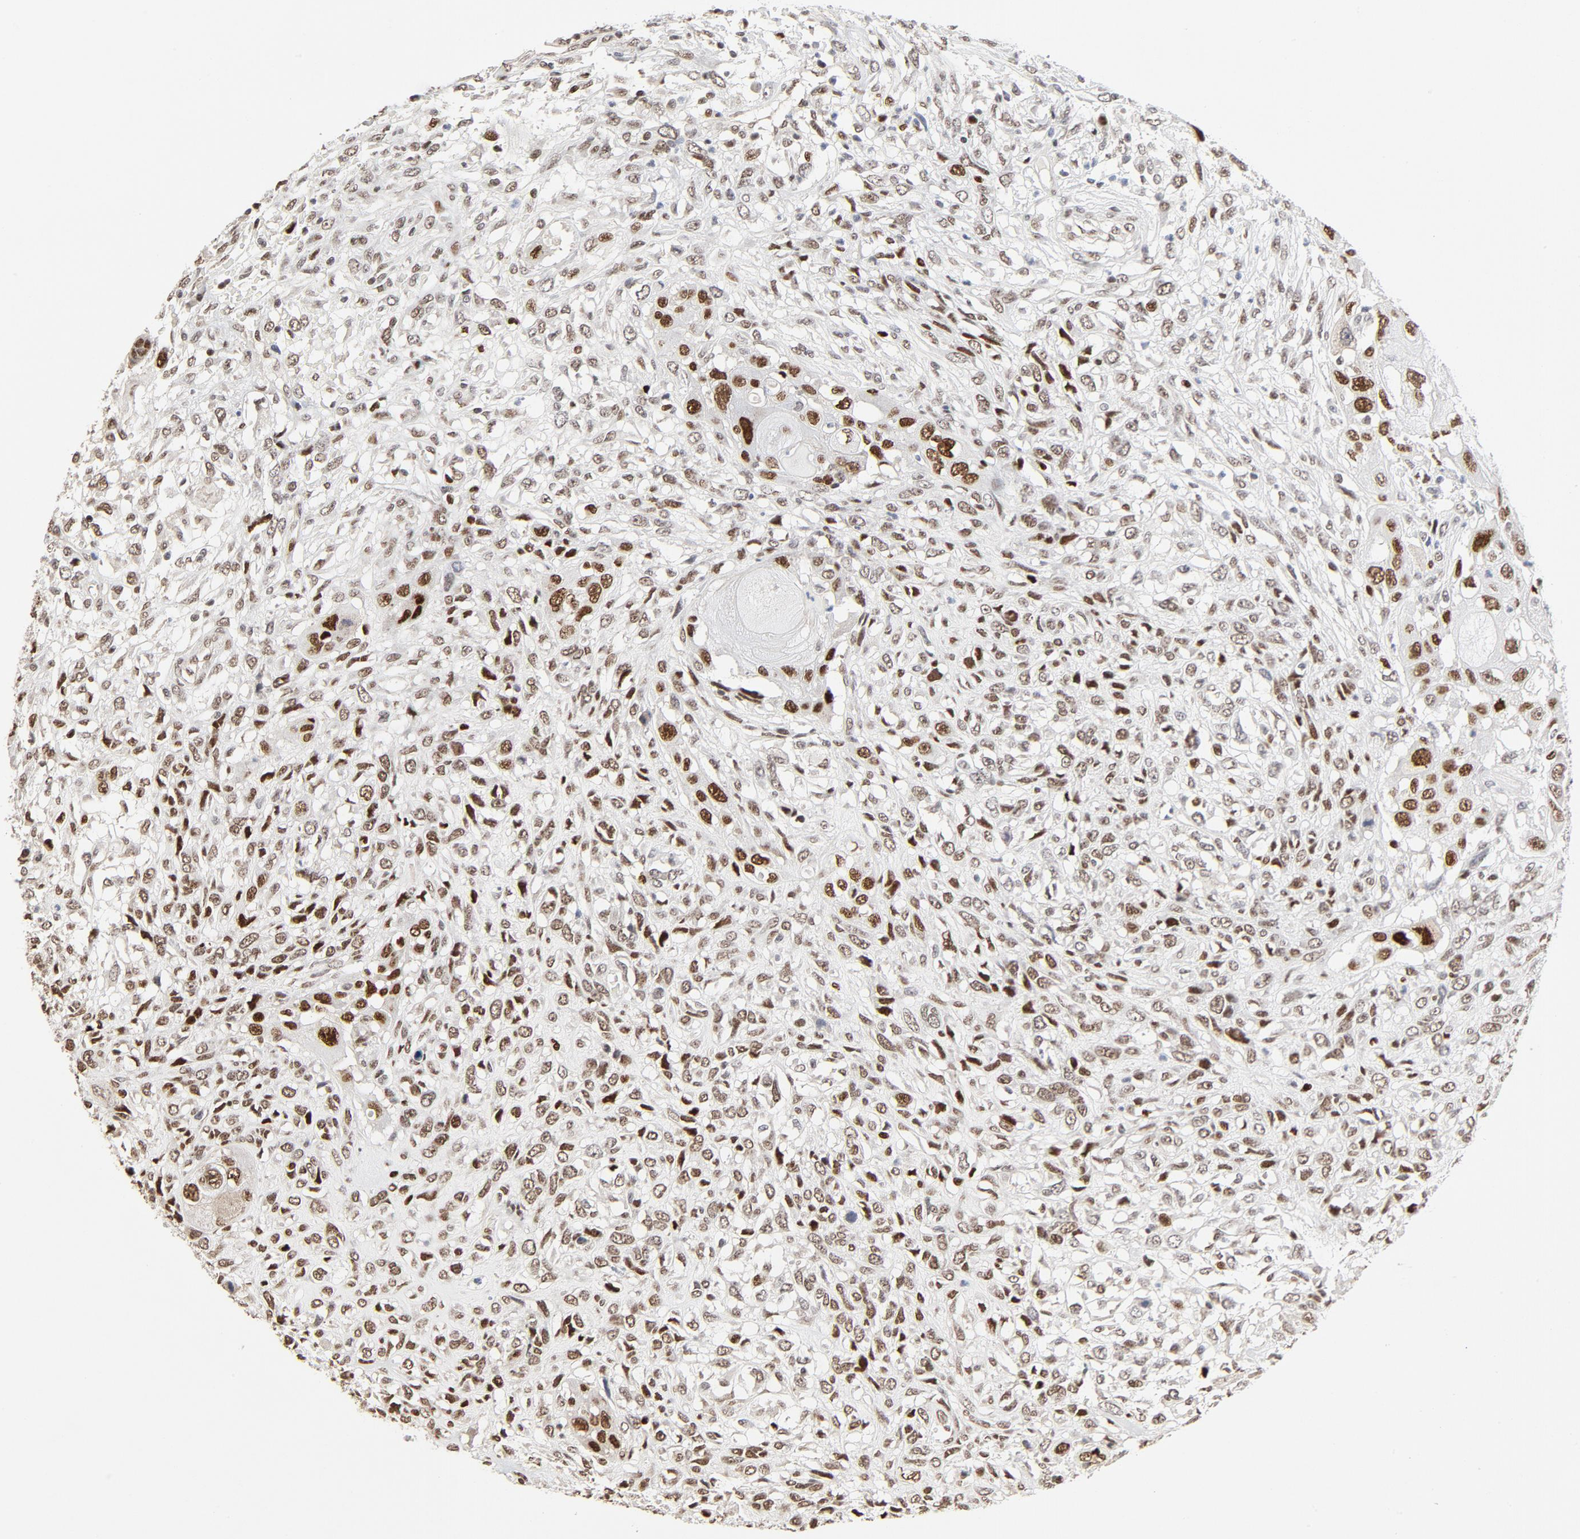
{"staining": {"intensity": "strong", "quantity": ">75%", "location": "nuclear"}, "tissue": "head and neck cancer", "cell_type": "Tumor cells", "image_type": "cancer", "snomed": [{"axis": "morphology", "description": "Carcinoma, NOS"}, {"axis": "topography", "description": "Head-Neck"}], "caption": "Immunohistochemistry of human carcinoma (head and neck) shows high levels of strong nuclear staining in approximately >75% of tumor cells.", "gene": "GTF2I", "patient": {"sex": "male", "age": 87}}